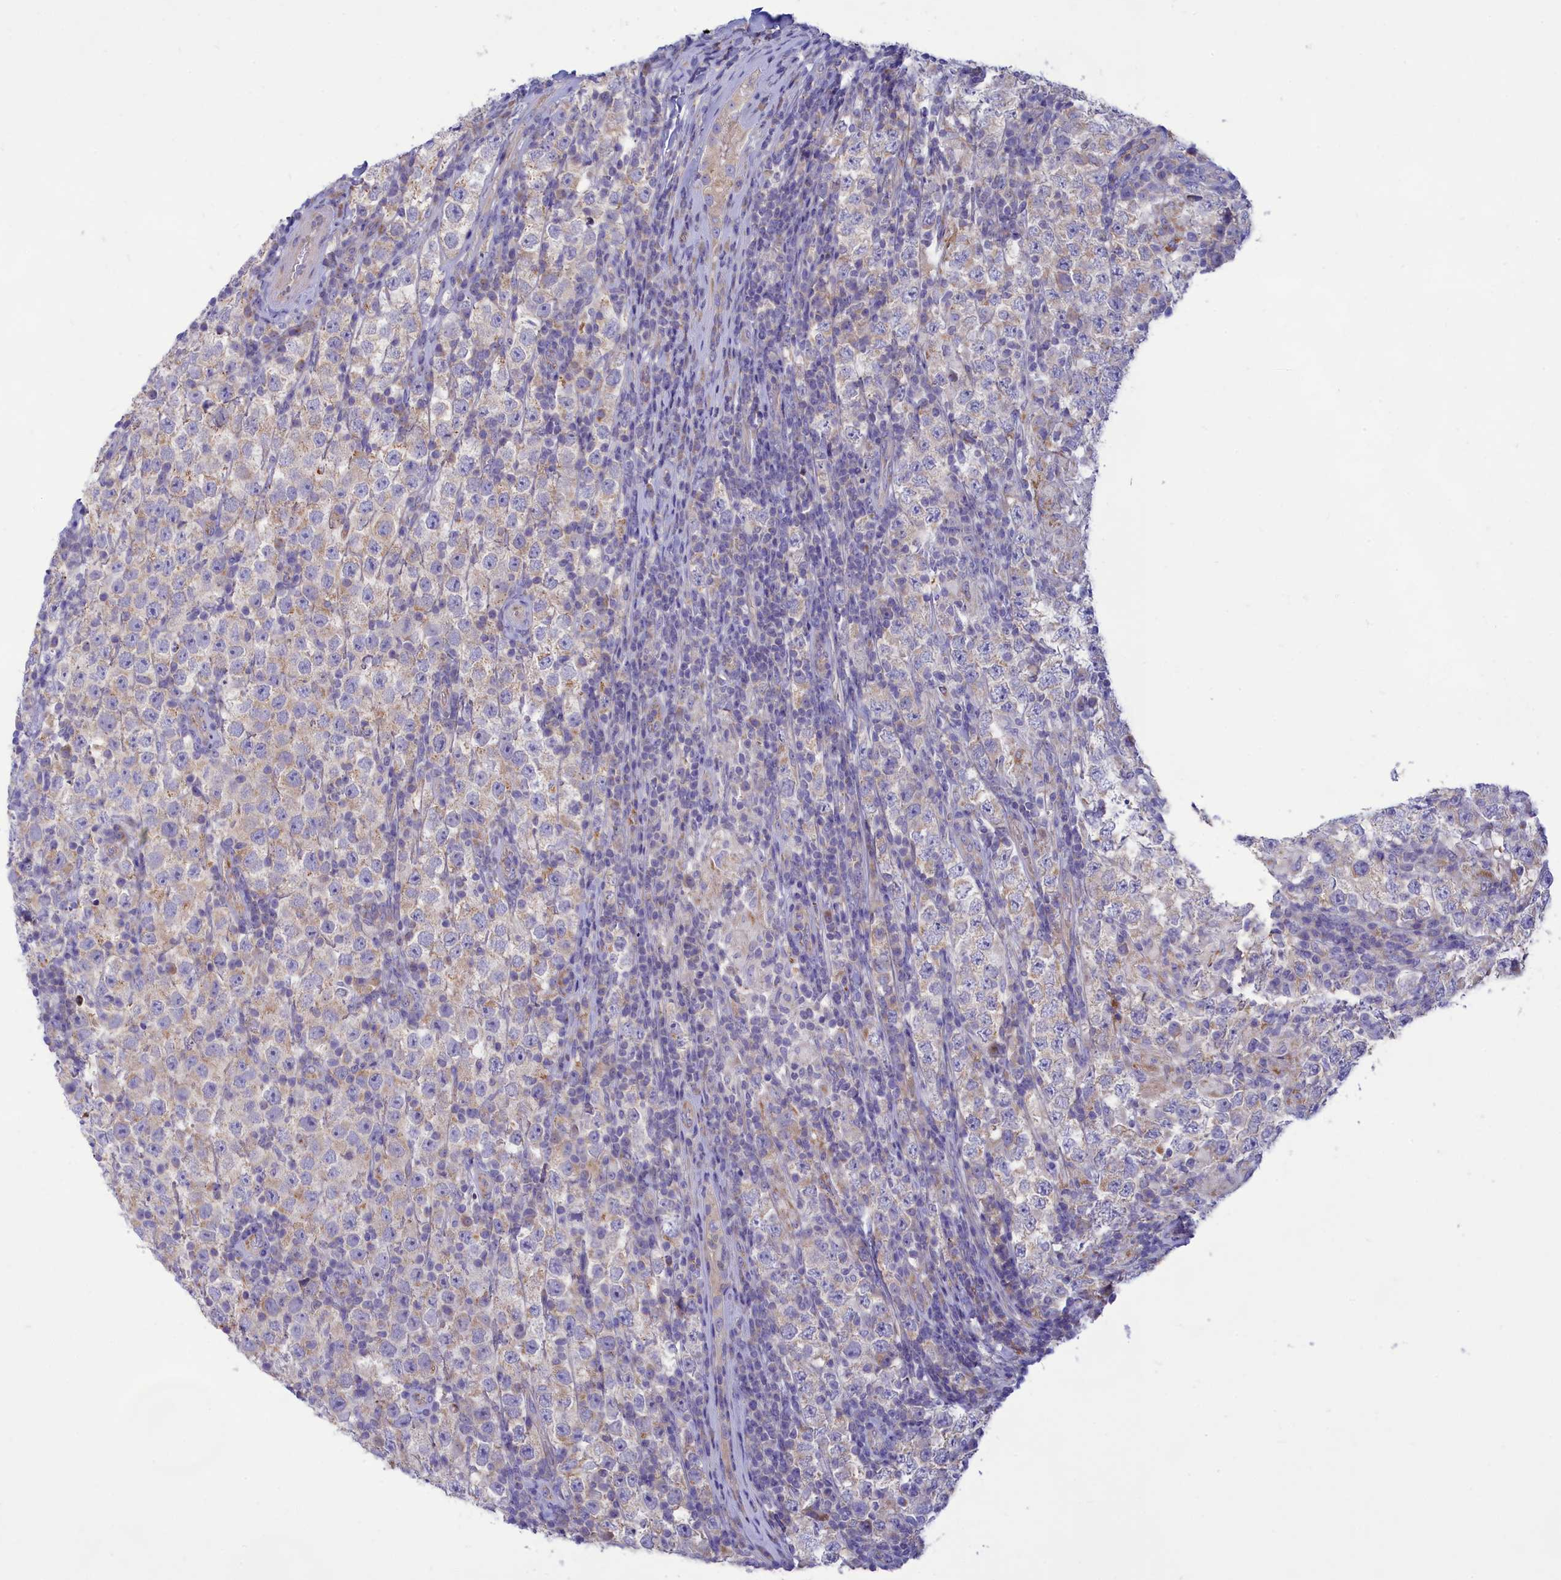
{"staining": {"intensity": "weak", "quantity": "<25%", "location": "cytoplasmic/membranous"}, "tissue": "testis cancer", "cell_type": "Tumor cells", "image_type": "cancer", "snomed": [{"axis": "morphology", "description": "Normal tissue, NOS"}, {"axis": "morphology", "description": "Urothelial carcinoma, High grade"}, {"axis": "morphology", "description": "Seminoma, NOS"}, {"axis": "morphology", "description": "Carcinoma, Embryonal, NOS"}, {"axis": "topography", "description": "Urinary bladder"}, {"axis": "topography", "description": "Testis"}], "caption": "A micrograph of testis cancer (seminoma) stained for a protein exhibits no brown staining in tumor cells.", "gene": "TMEM30B", "patient": {"sex": "male", "age": 41}}